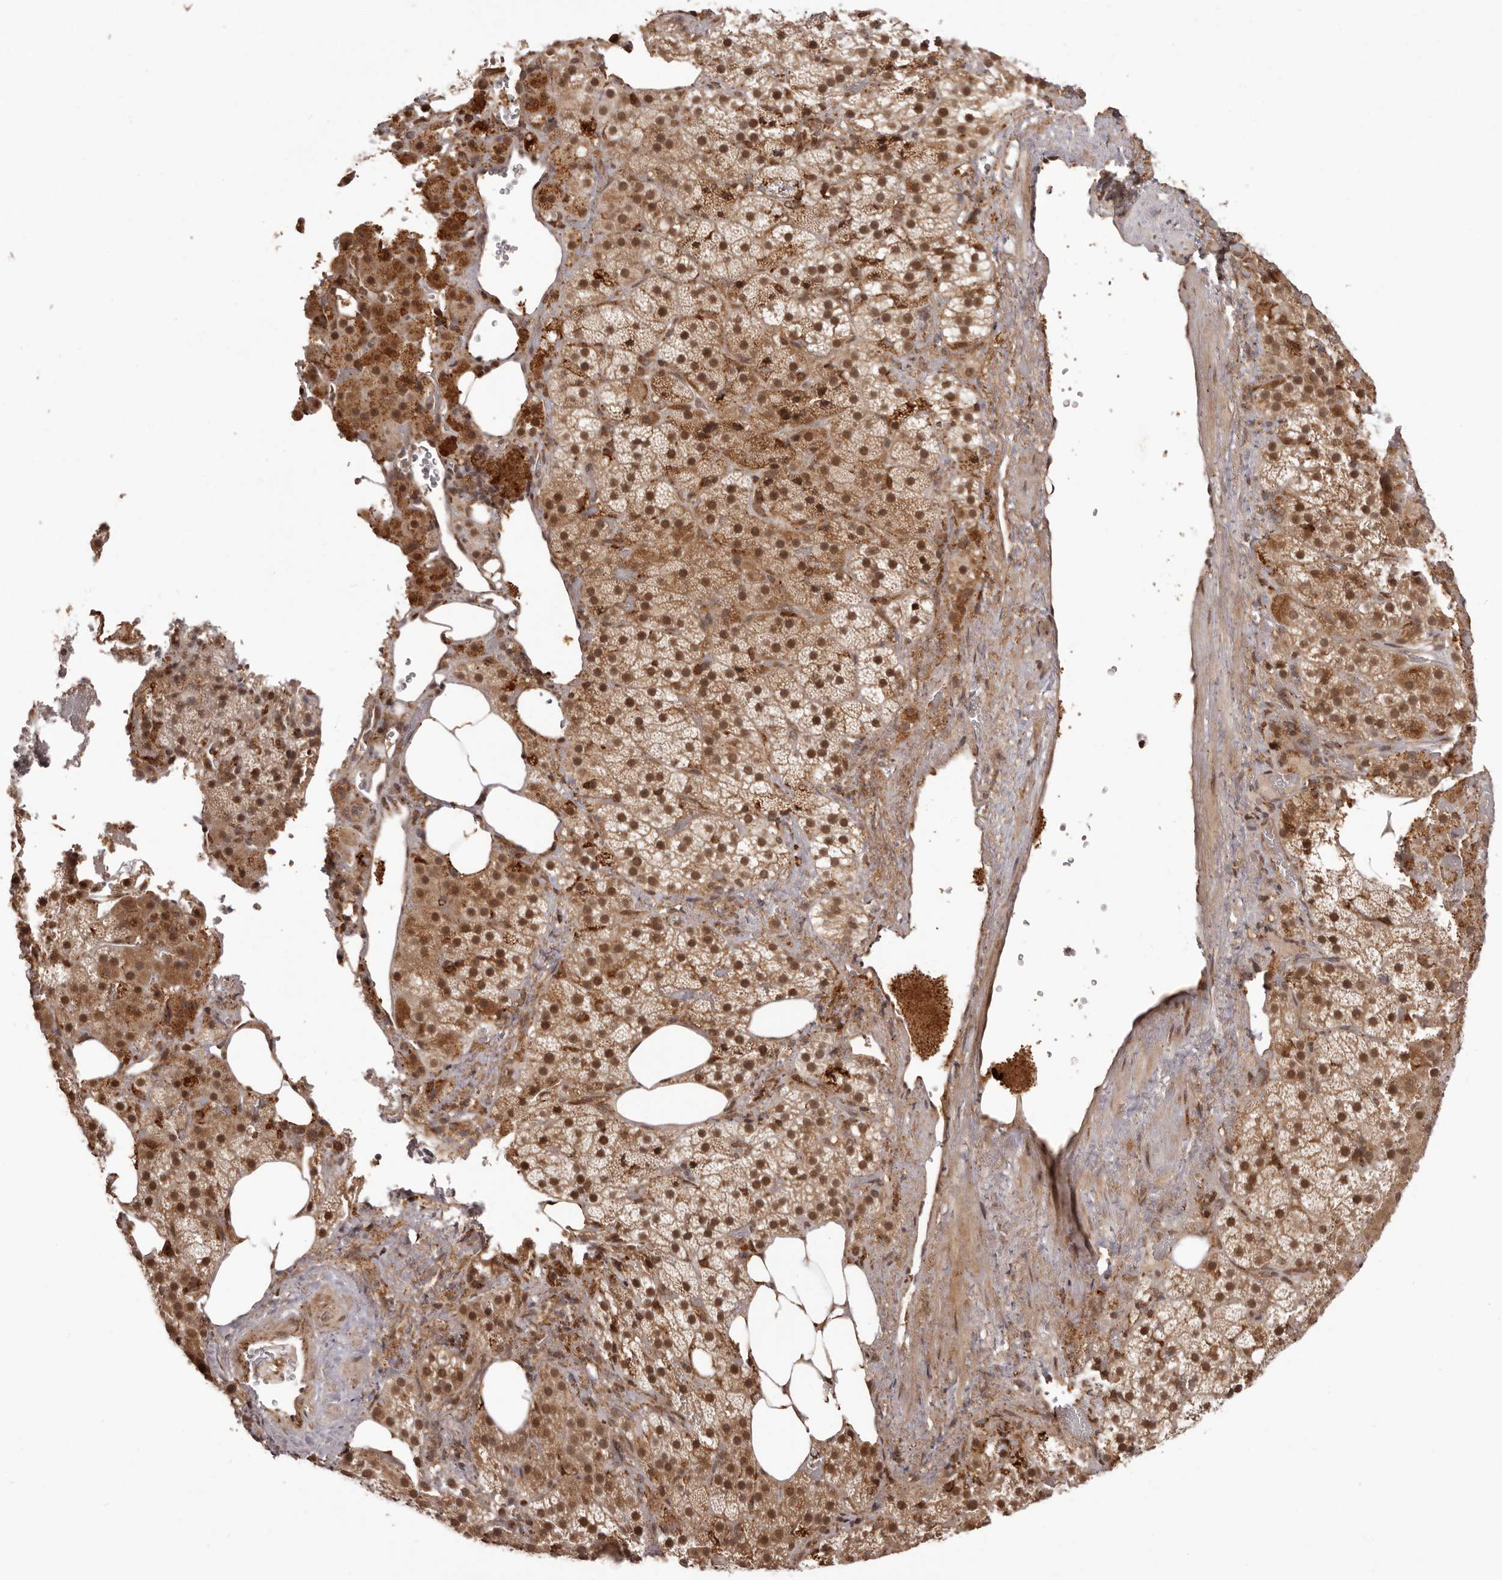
{"staining": {"intensity": "moderate", "quantity": ">75%", "location": "cytoplasmic/membranous,nuclear"}, "tissue": "adrenal gland", "cell_type": "Glandular cells", "image_type": "normal", "snomed": [{"axis": "morphology", "description": "Normal tissue, NOS"}, {"axis": "topography", "description": "Adrenal gland"}], "caption": "DAB immunohistochemical staining of normal adrenal gland exhibits moderate cytoplasmic/membranous,nuclear protein expression in about >75% of glandular cells.", "gene": "IL32", "patient": {"sex": "female", "age": 59}}